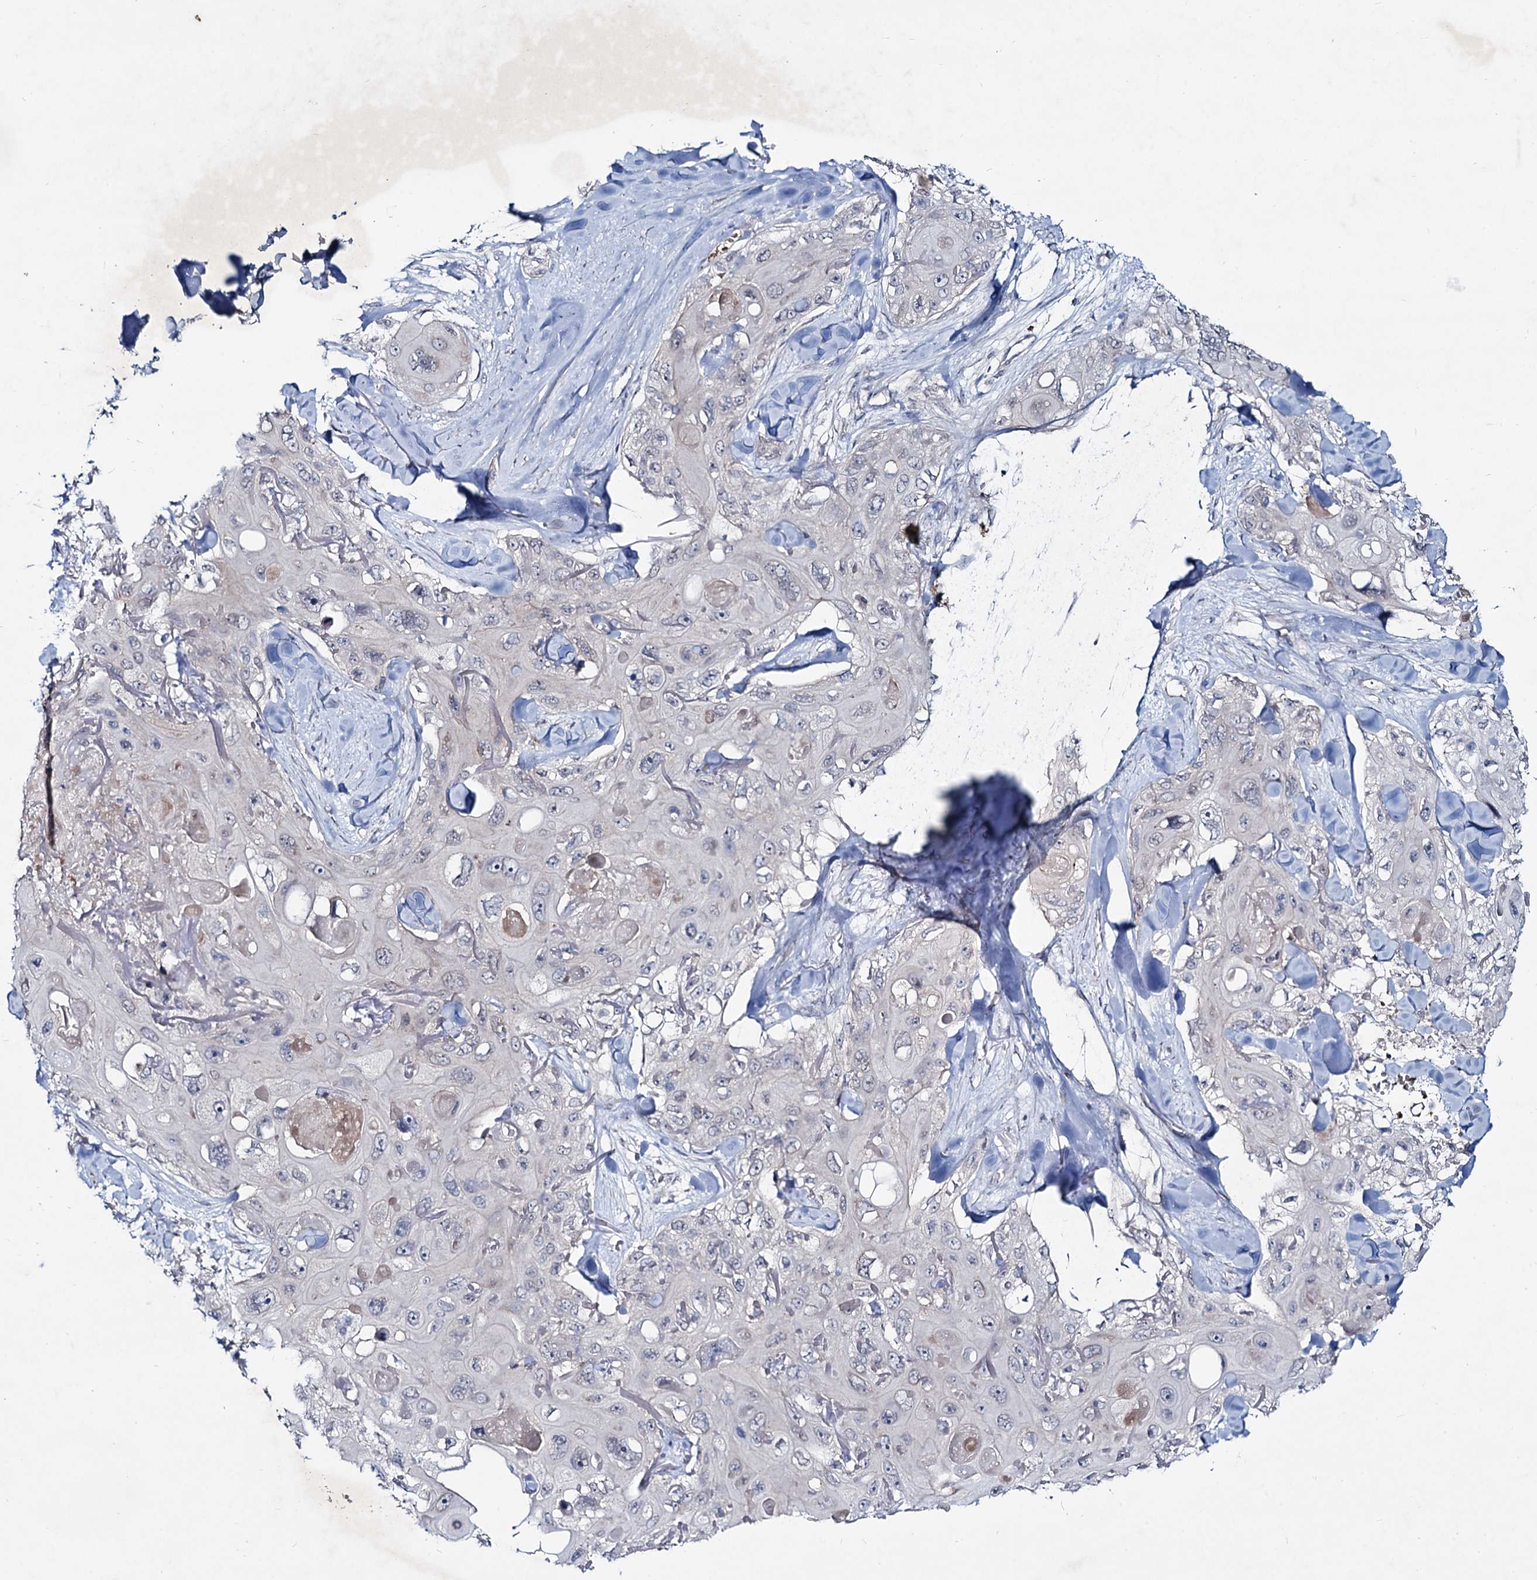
{"staining": {"intensity": "negative", "quantity": "none", "location": "none"}, "tissue": "skin cancer", "cell_type": "Tumor cells", "image_type": "cancer", "snomed": [{"axis": "morphology", "description": "Normal tissue, NOS"}, {"axis": "morphology", "description": "Squamous cell carcinoma, NOS"}, {"axis": "topography", "description": "Skin"}], "caption": "Skin cancer was stained to show a protein in brown. There is no significant positivity in tumor cells.", "gene": "RNF6", "patient": {"sex": "male", "age": 72}}